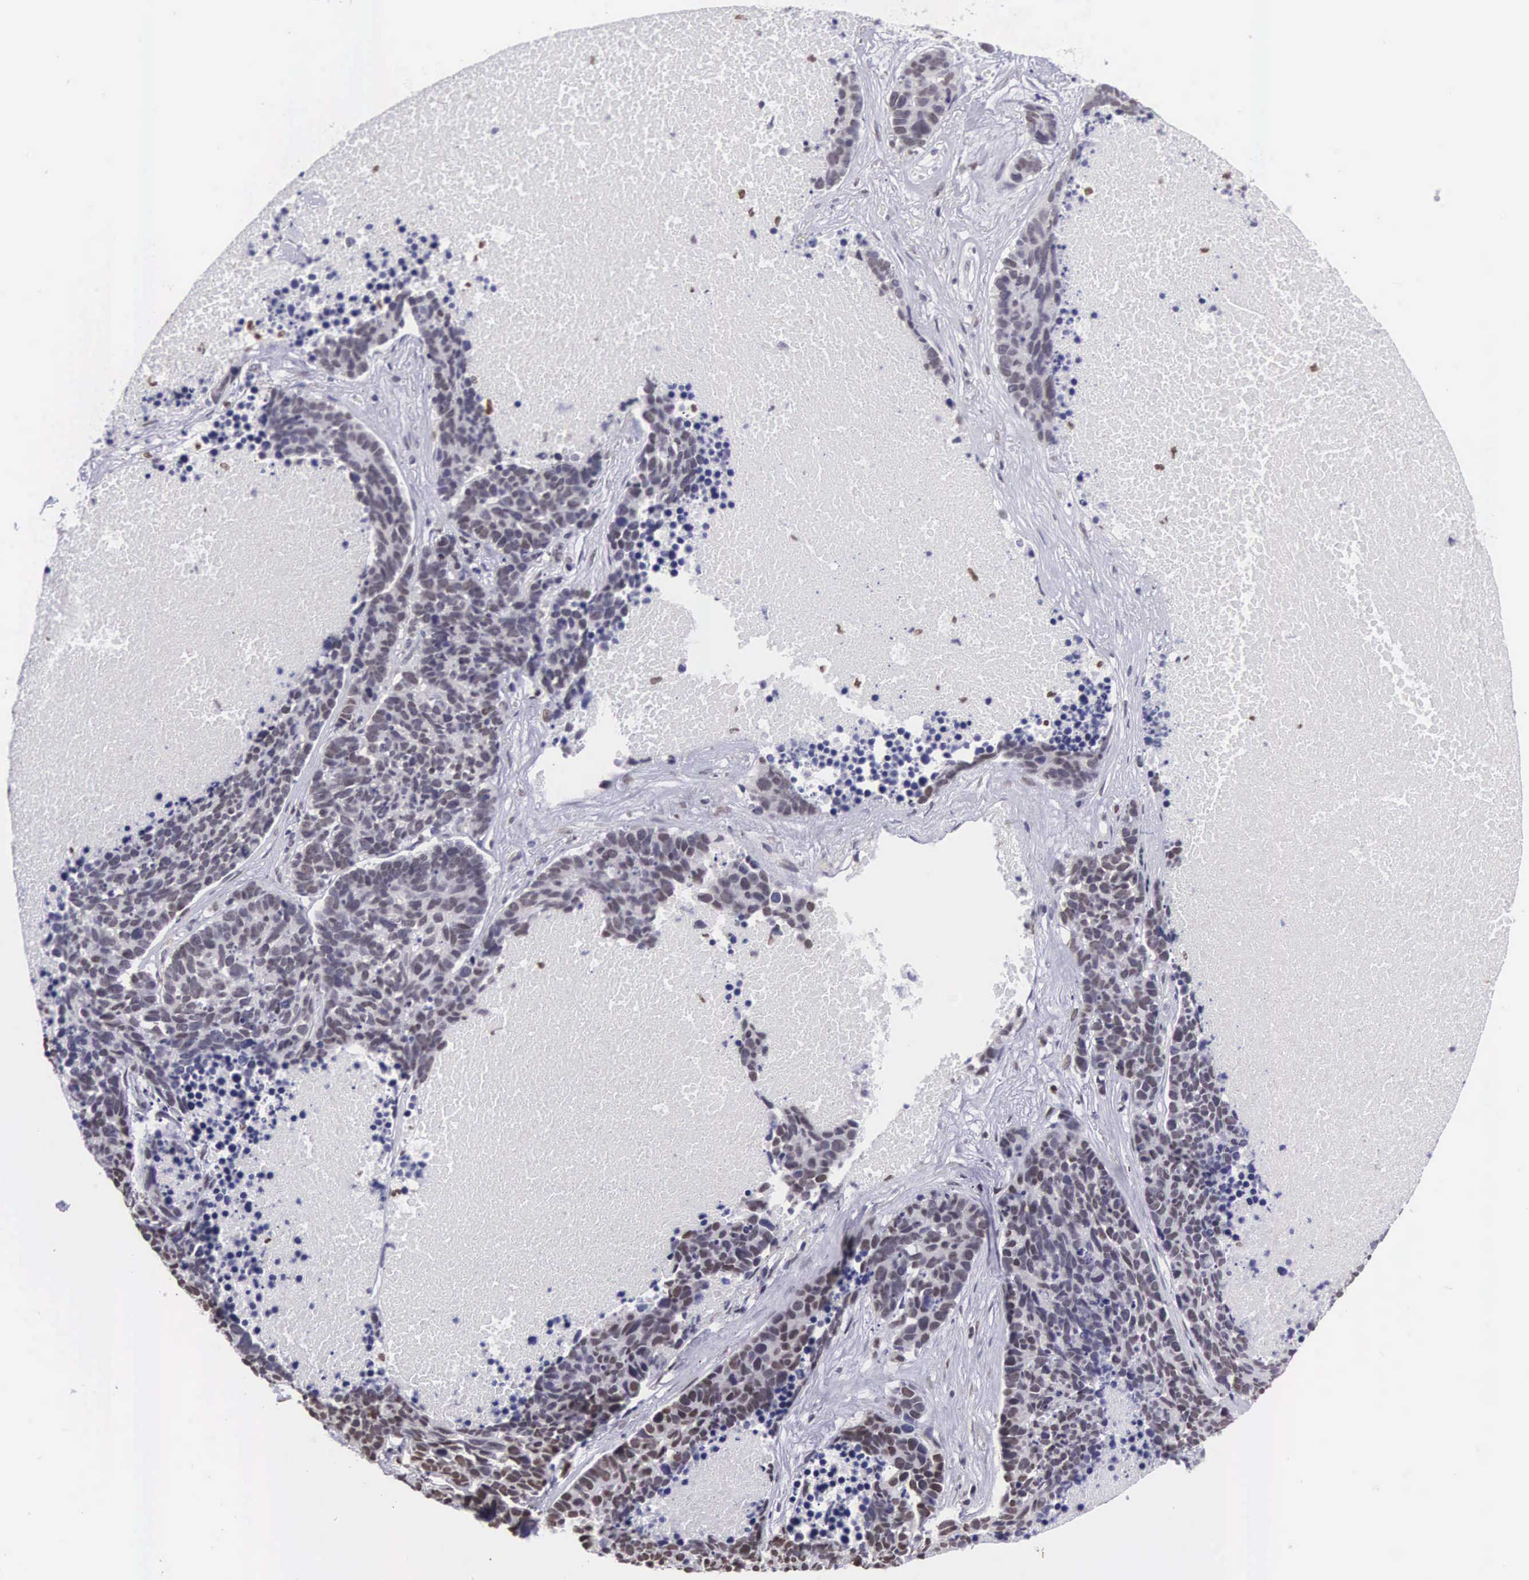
{"staining": {"intensity": "weak", "quantity": "25%-75%", "location": "nuclear"}, "tissue": "lung cancer", "cell_type": "Tumor cells", "image_type": "cancer", "snomed": [{"axis": "morphology", "description": "Neoplasm, malignant, NOS"}, {"axis": "topography", "description": "Lung"}], "caption": "Neoplasm (malignant) (lung) stained for a protein demonstrates weak nuclear positivity in tumor cells.", "gene": "ETV6", "patient": {"sex": "female", "age": 75}}